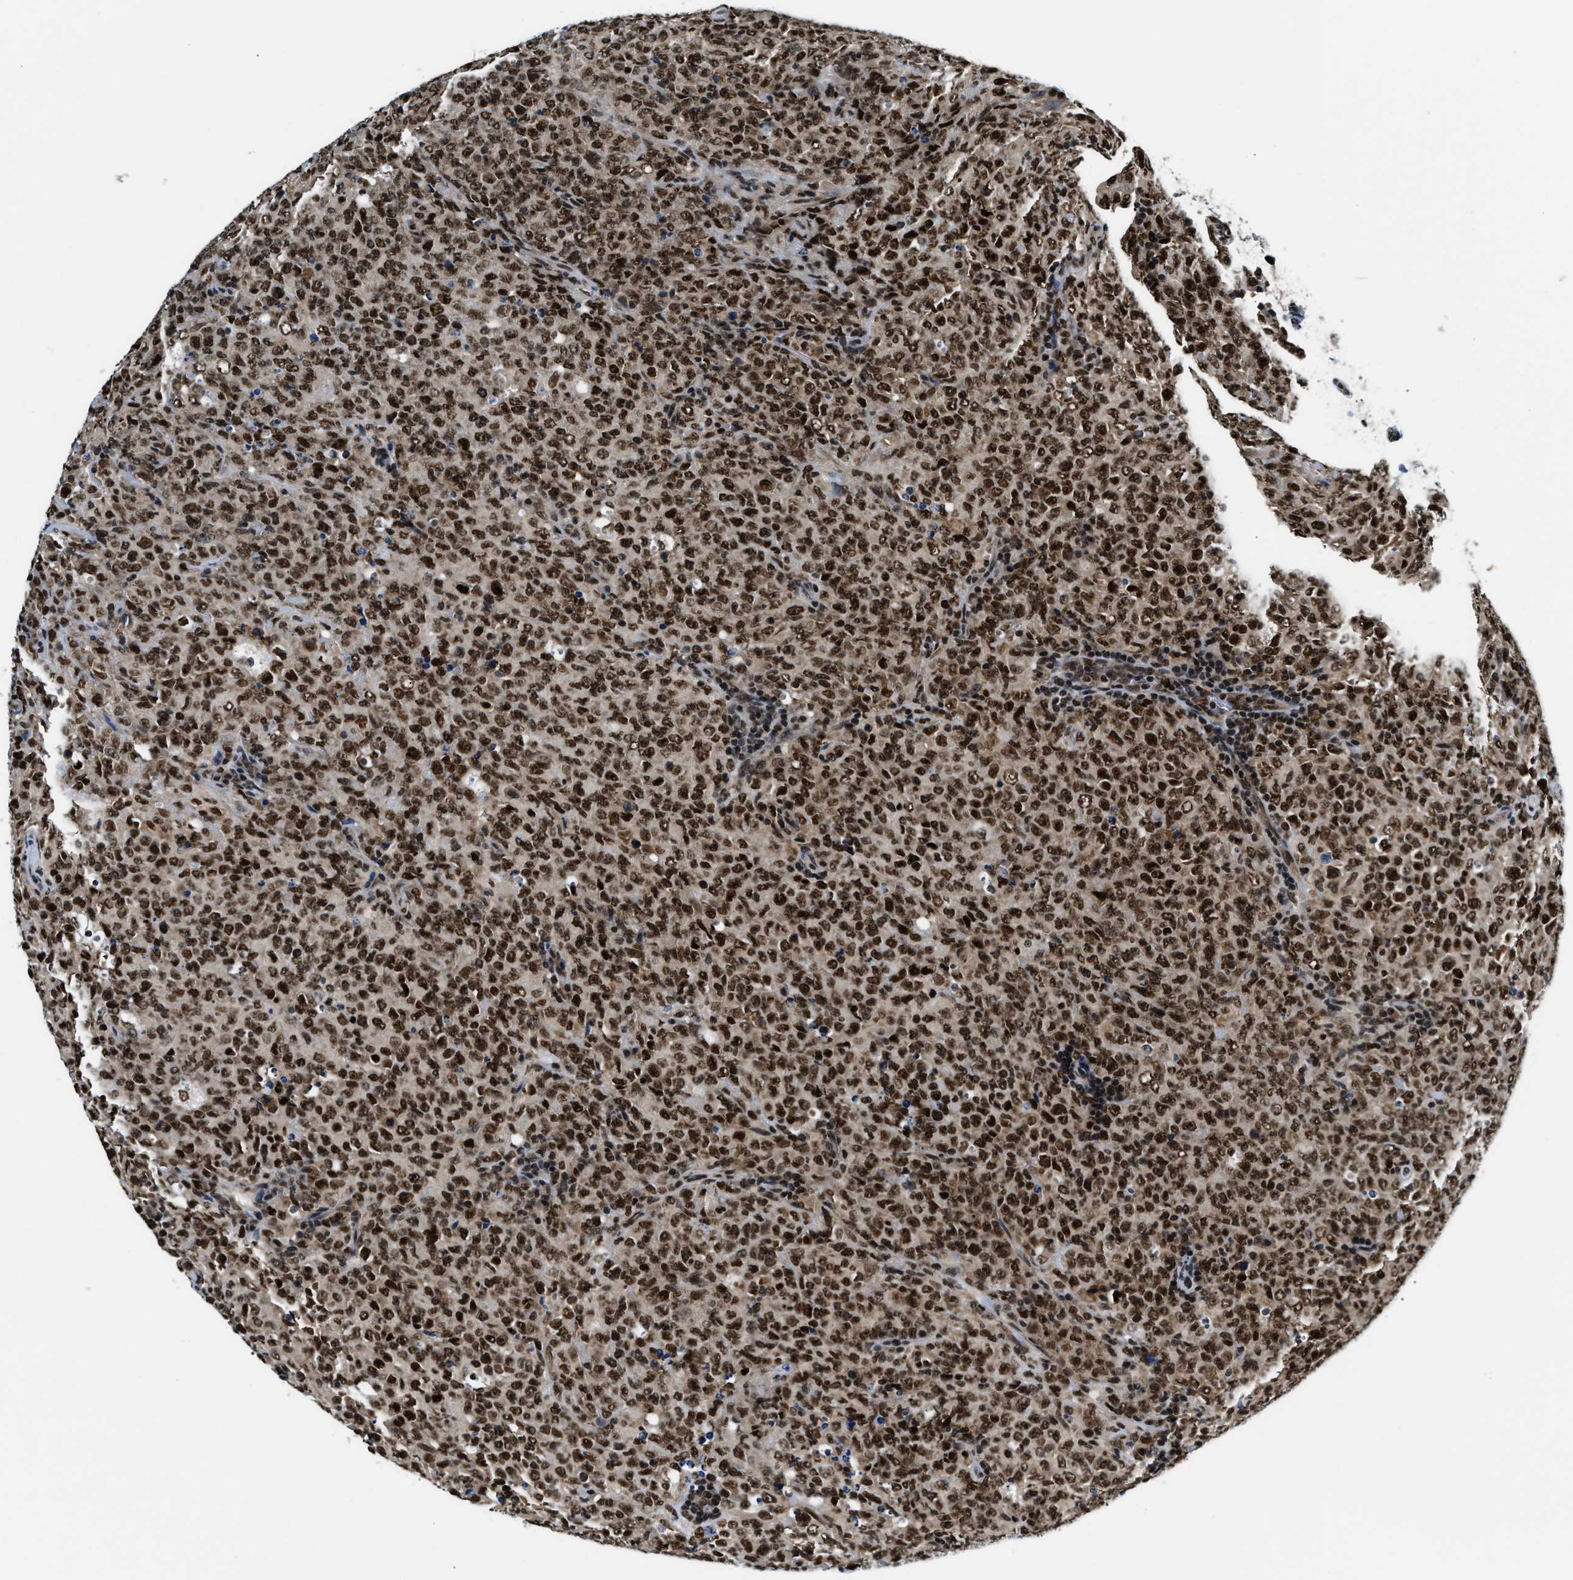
{"staining": {"intensity": "strong", "quantity": ">75%", "location": "cytoplasmic/membranous,nuclear"}, "tissue": "lymphoma", "cell_type": "Tumor cells", "image_type": "cancer", "snomed": [{"axis": "morphology", "description": "Malignant lymphoma, non-Hodgkin's type, High grade"}, {"axis": "topography", "description": "Tonsil"}], "caption": "Immunohistochemical staining of lymphoma reveals strong cytoplasmic/membranous and nuclear protein positivity in about >75% of tumor cells.", "gene": "CCNDBP1", "patient": {"sex": "female", "age": 36}}